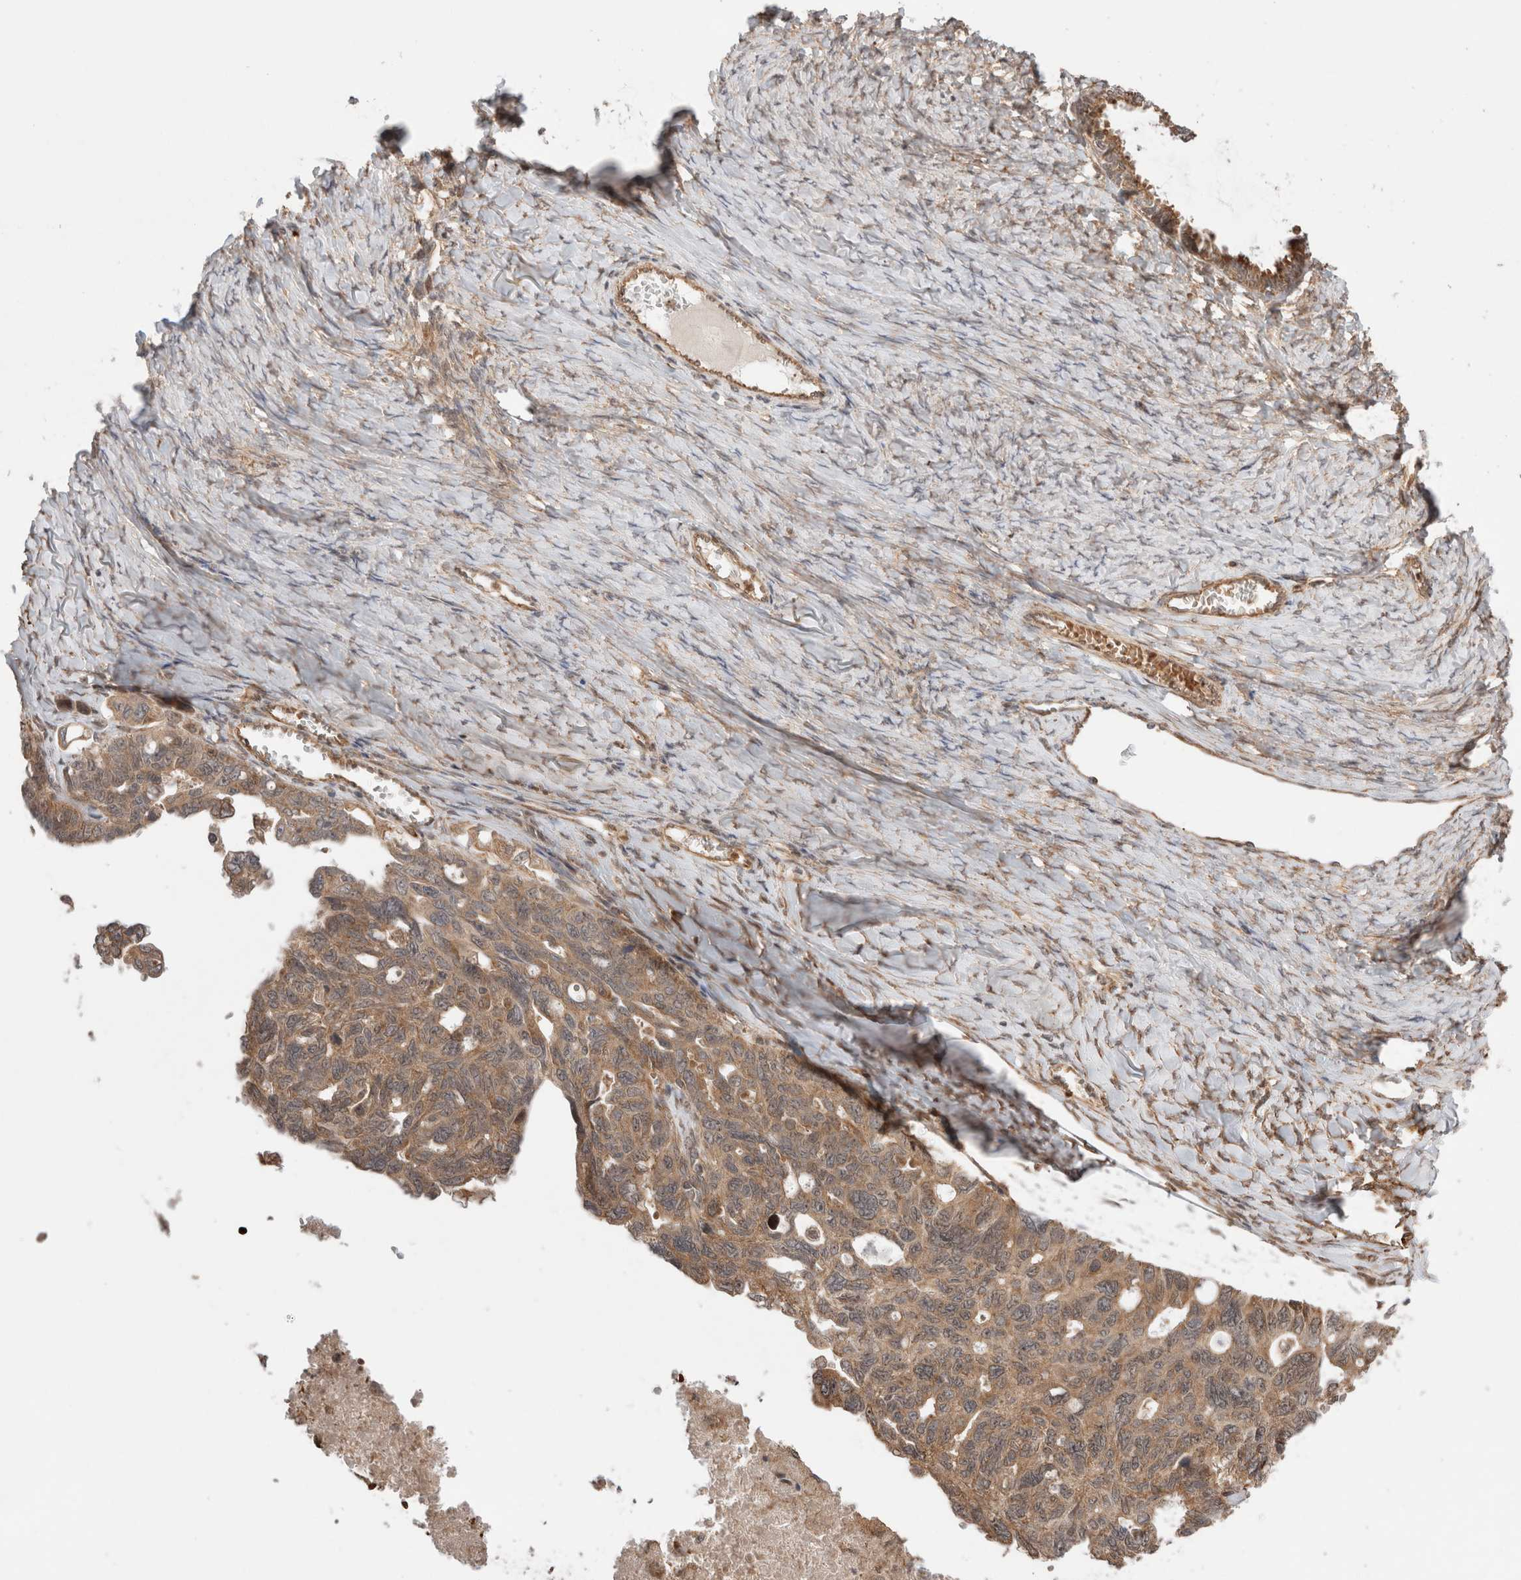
{"staining": {"intensity": "moderate", "quantity": ">75%", "location": "cytoplasmic/membranous"}, "tissue": "ovarian cancer", "cell_type": "Tumor cells", "image_type": "cancer", "snomed": [{"axis": "morphology", "description": "Cystadenocarcinoma, serous, NOS"}, {"axis": "topography", "description": "Ovary"}], "caption": "Protein positivity by immunohistochemistry displays moderate cytoplasmic/membranous positivity in about >75% of tumor cells in ovarian cancer.", "gene": "ZNF649", "patient": {"sex": "female", "age": 79}}